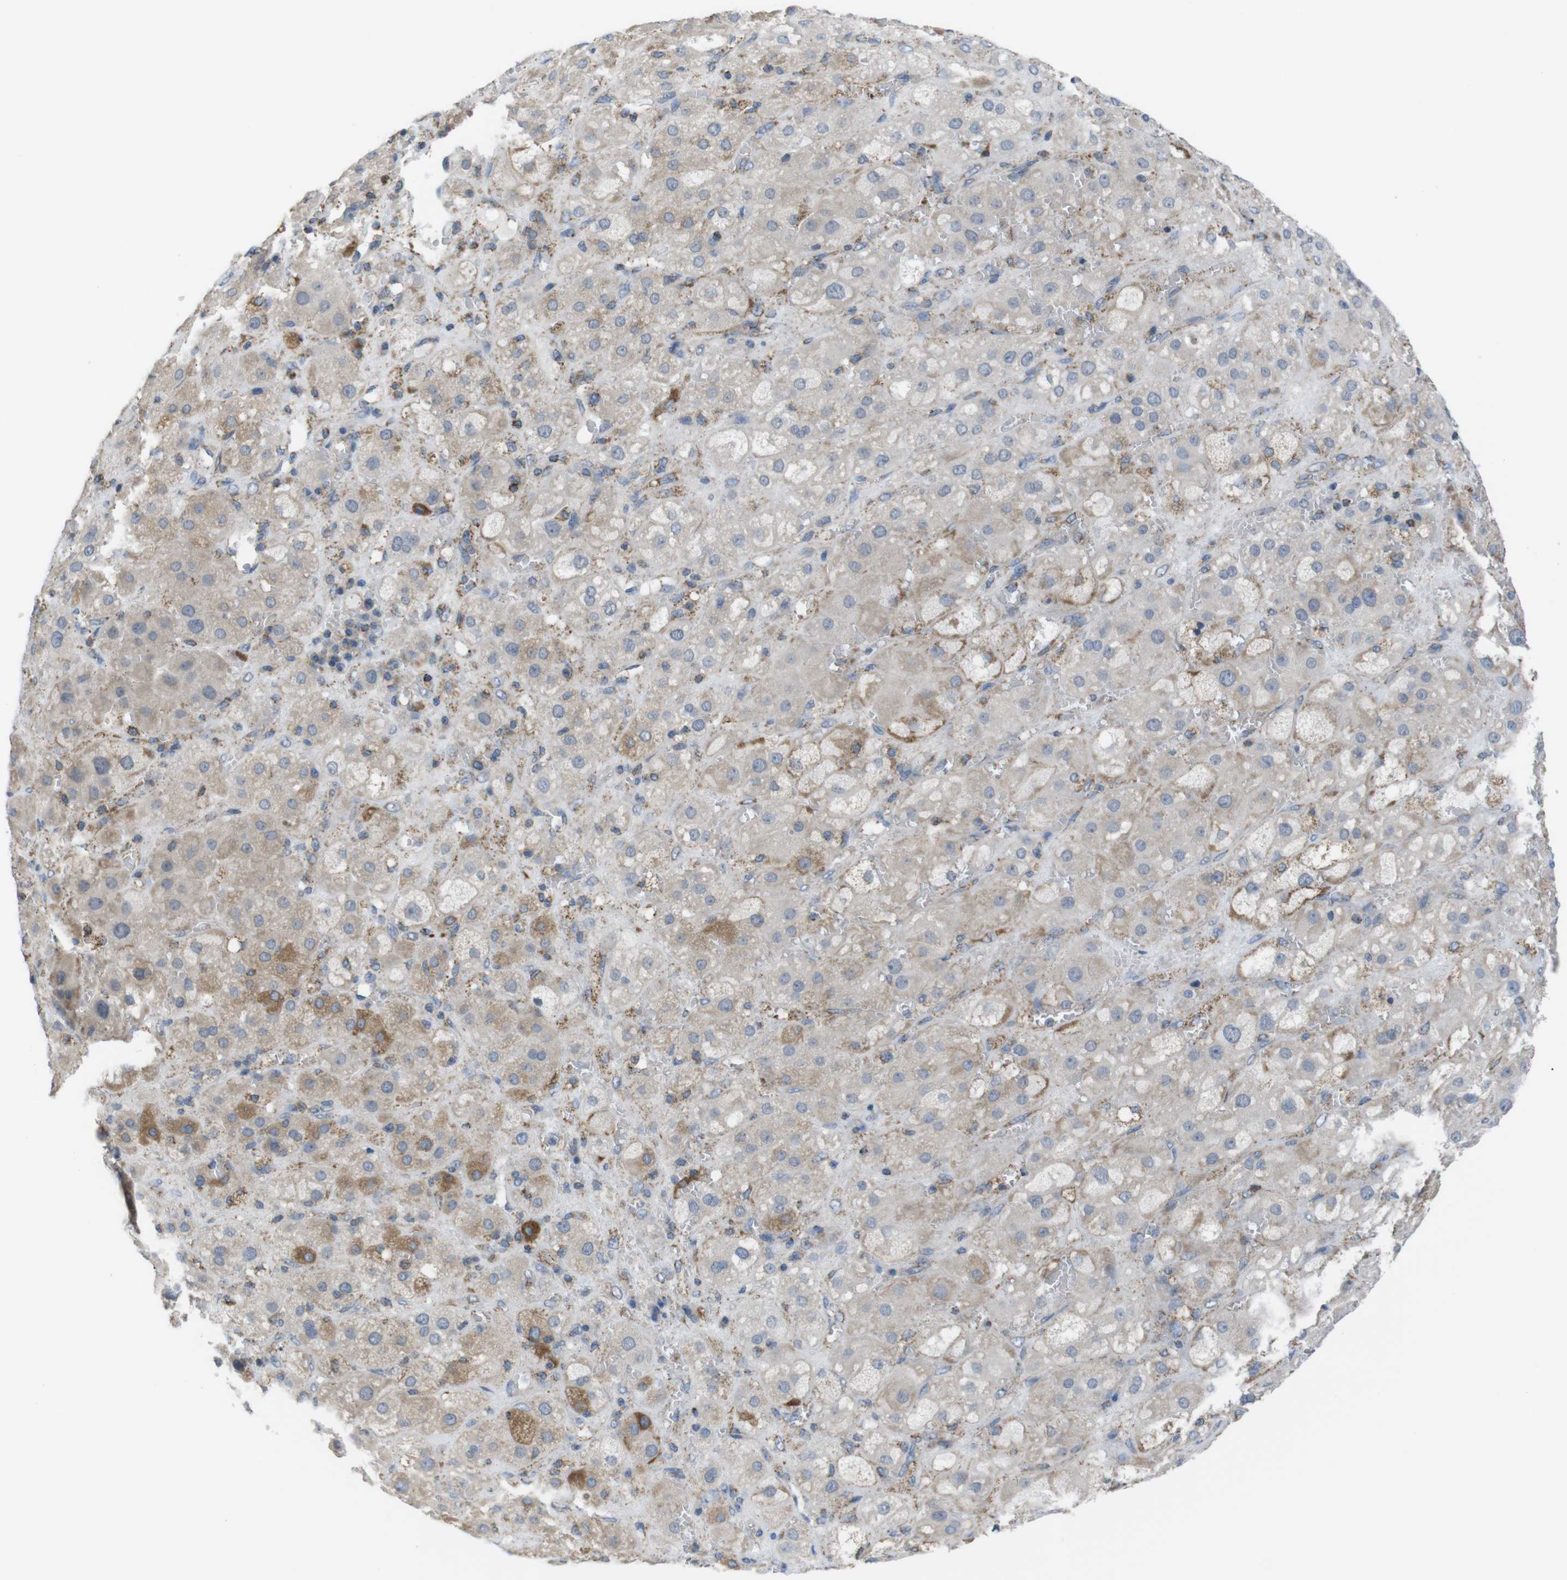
{"staining": {"intensity": "weak", "quantity": ">75%", "location": "cytoplasmic/membranous"}, "tissue": "adrenal gland", "cell_type": "Glandular cells", "image_type": "normal", "snomed": [{"axis": "morphology", "description": "Normal tissue, NOS"}, {"axis": "topography", "description": "Adrenal gland"}], "caption": "Unremarkable adrenal gland exhibits weak cytoplasmic/membranous positivity in about >75% of glandular cells, visualized by immunohistochemistry. The staining was performed using DAB, with brown indicating positive protein expression. Nuclei are stained blue with hematoxylin.", "gene": "GRIK1", "patient": {"sex": "female", "age": 47}}